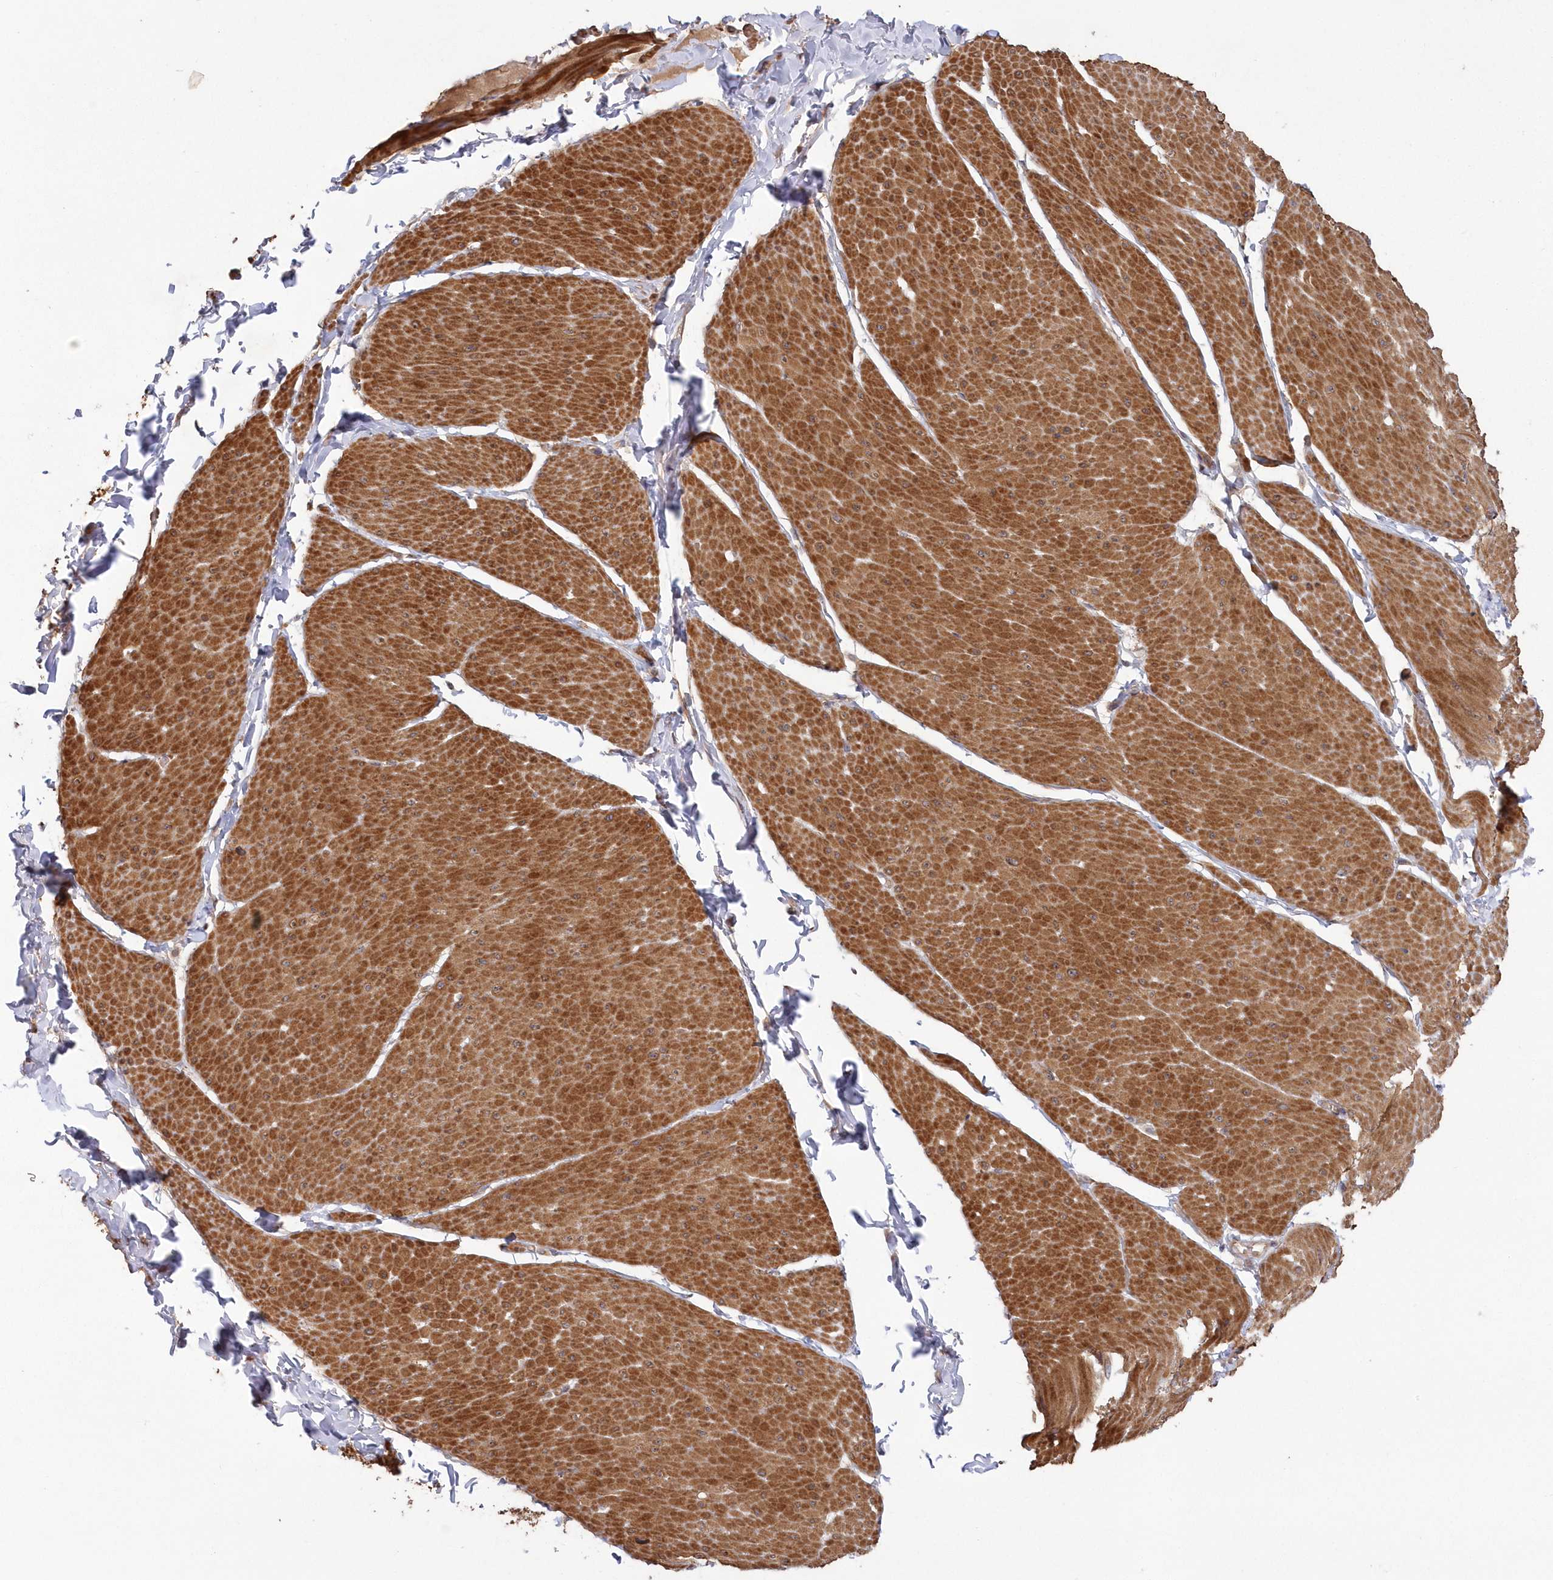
{"staining": {"intensity": "strong", "quantity": ">75%", "location": "cytoplasmic/membranous"}, "tissue": "smooth muscle", "cell_type": "Smooth muscle cells", "image_type": "normal", "snomed": [{"axis": "morphology", "description": "Urothelial carcinoma, High grade"}, {"axis": "topography", "description": "Urinary bladder"}], "caption": "The micrograph exhibits immunohistochemical staining of benign smooth muscle. There is strong cytoplasmic/membranous staining is identified in approximately >75% of smooth muscle cells.", "gene": "TBCA", "patient": {"sex": "male", "age": 46}}